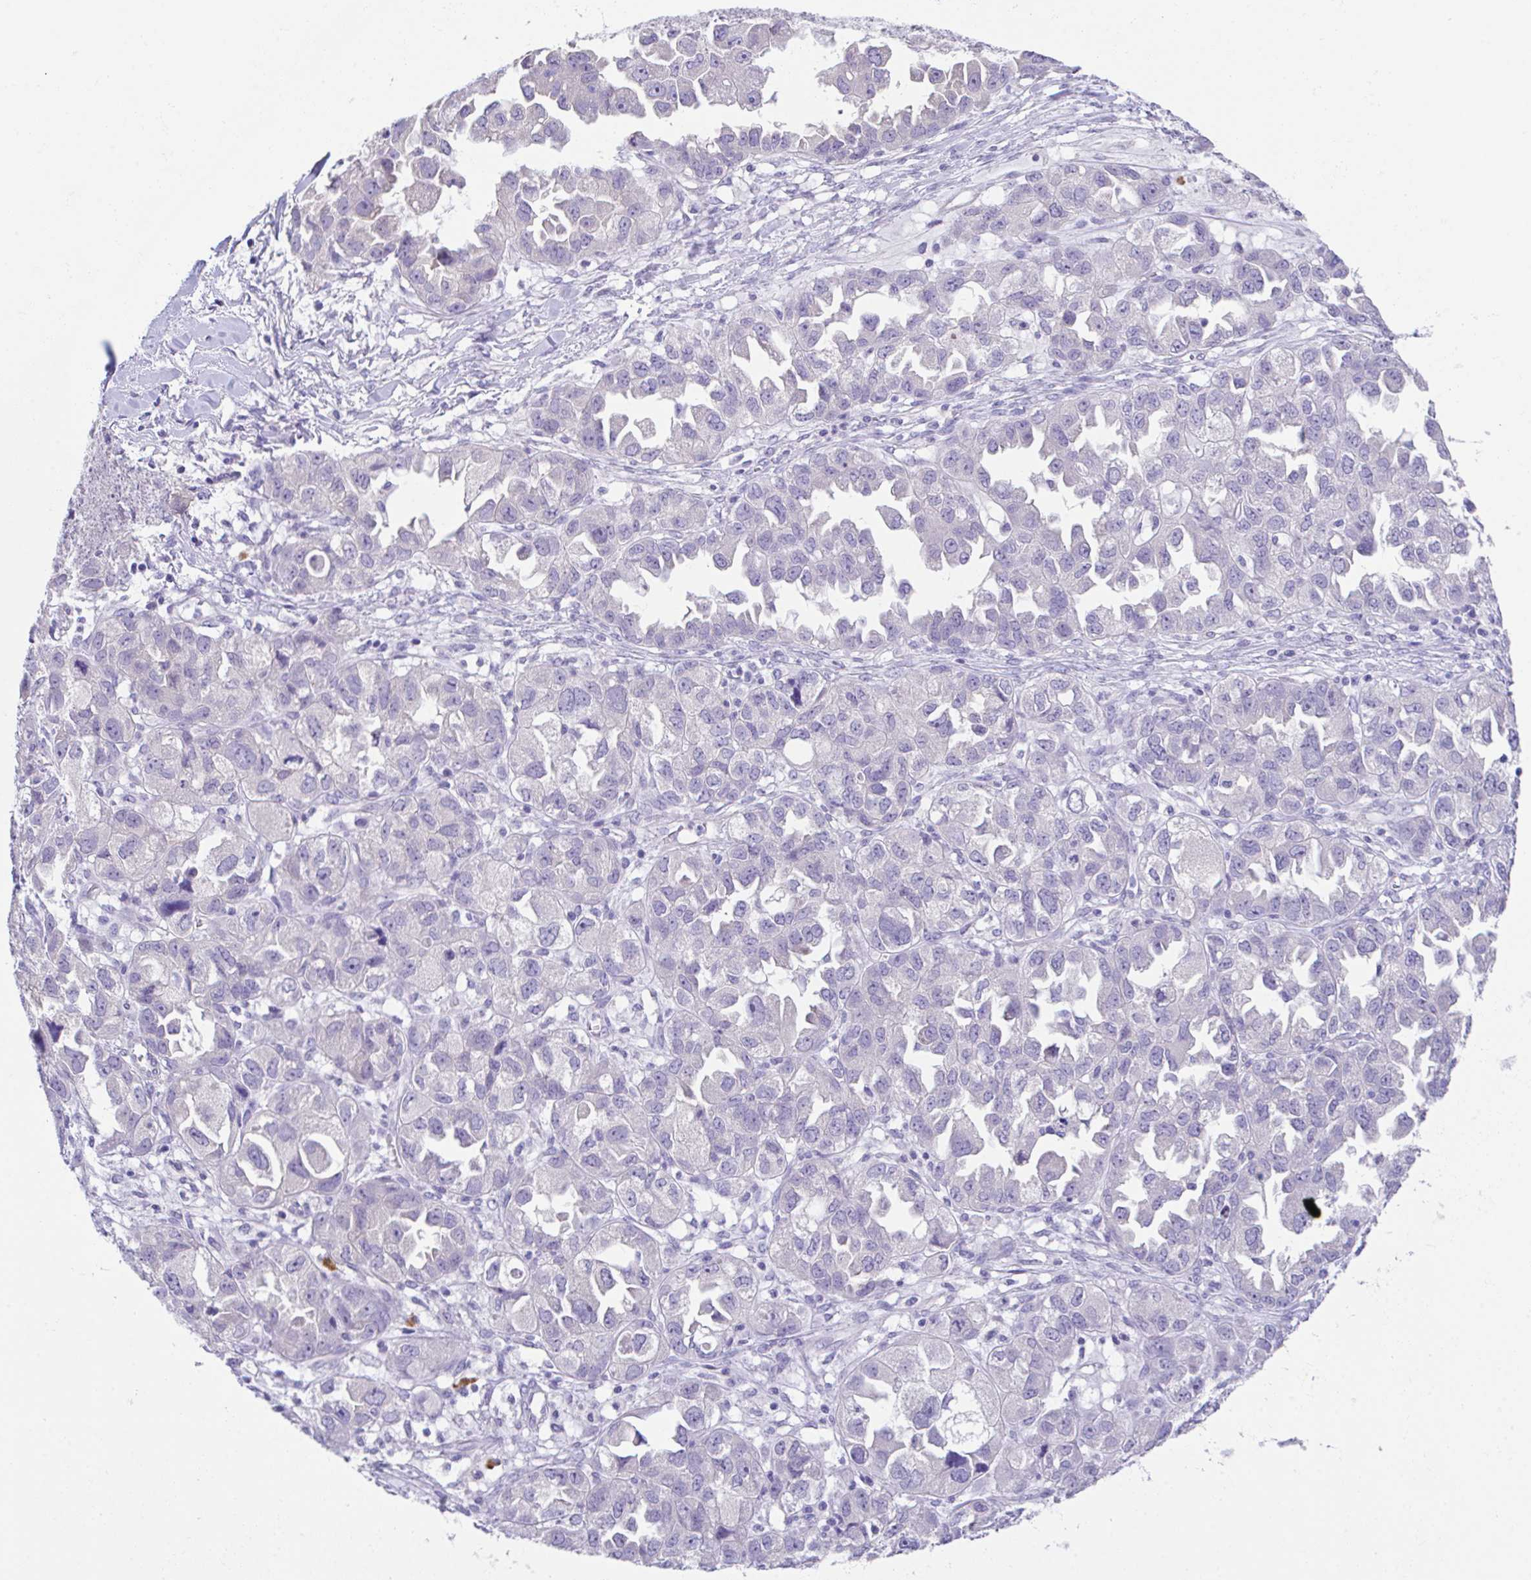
{"staining": {"intensity": "negative", "quantity": "none", "location": "none"}, "tissue": "ovarian cancer", "cell_type": "Tumor cells", "image_type": "cancer", "snomed": [{"axis": "morphology", "description": "Cystadenocarcinoma, serous, NOS"}, {"axis": "topography", "description": "Ovary"}], "caption": "IHC of ovarian cancer (serous cystadenocarcinoma) demonstrates no expression in tumor cells.", "gene": "HACD4", "patient": {"sex": "female", "age": 84}}